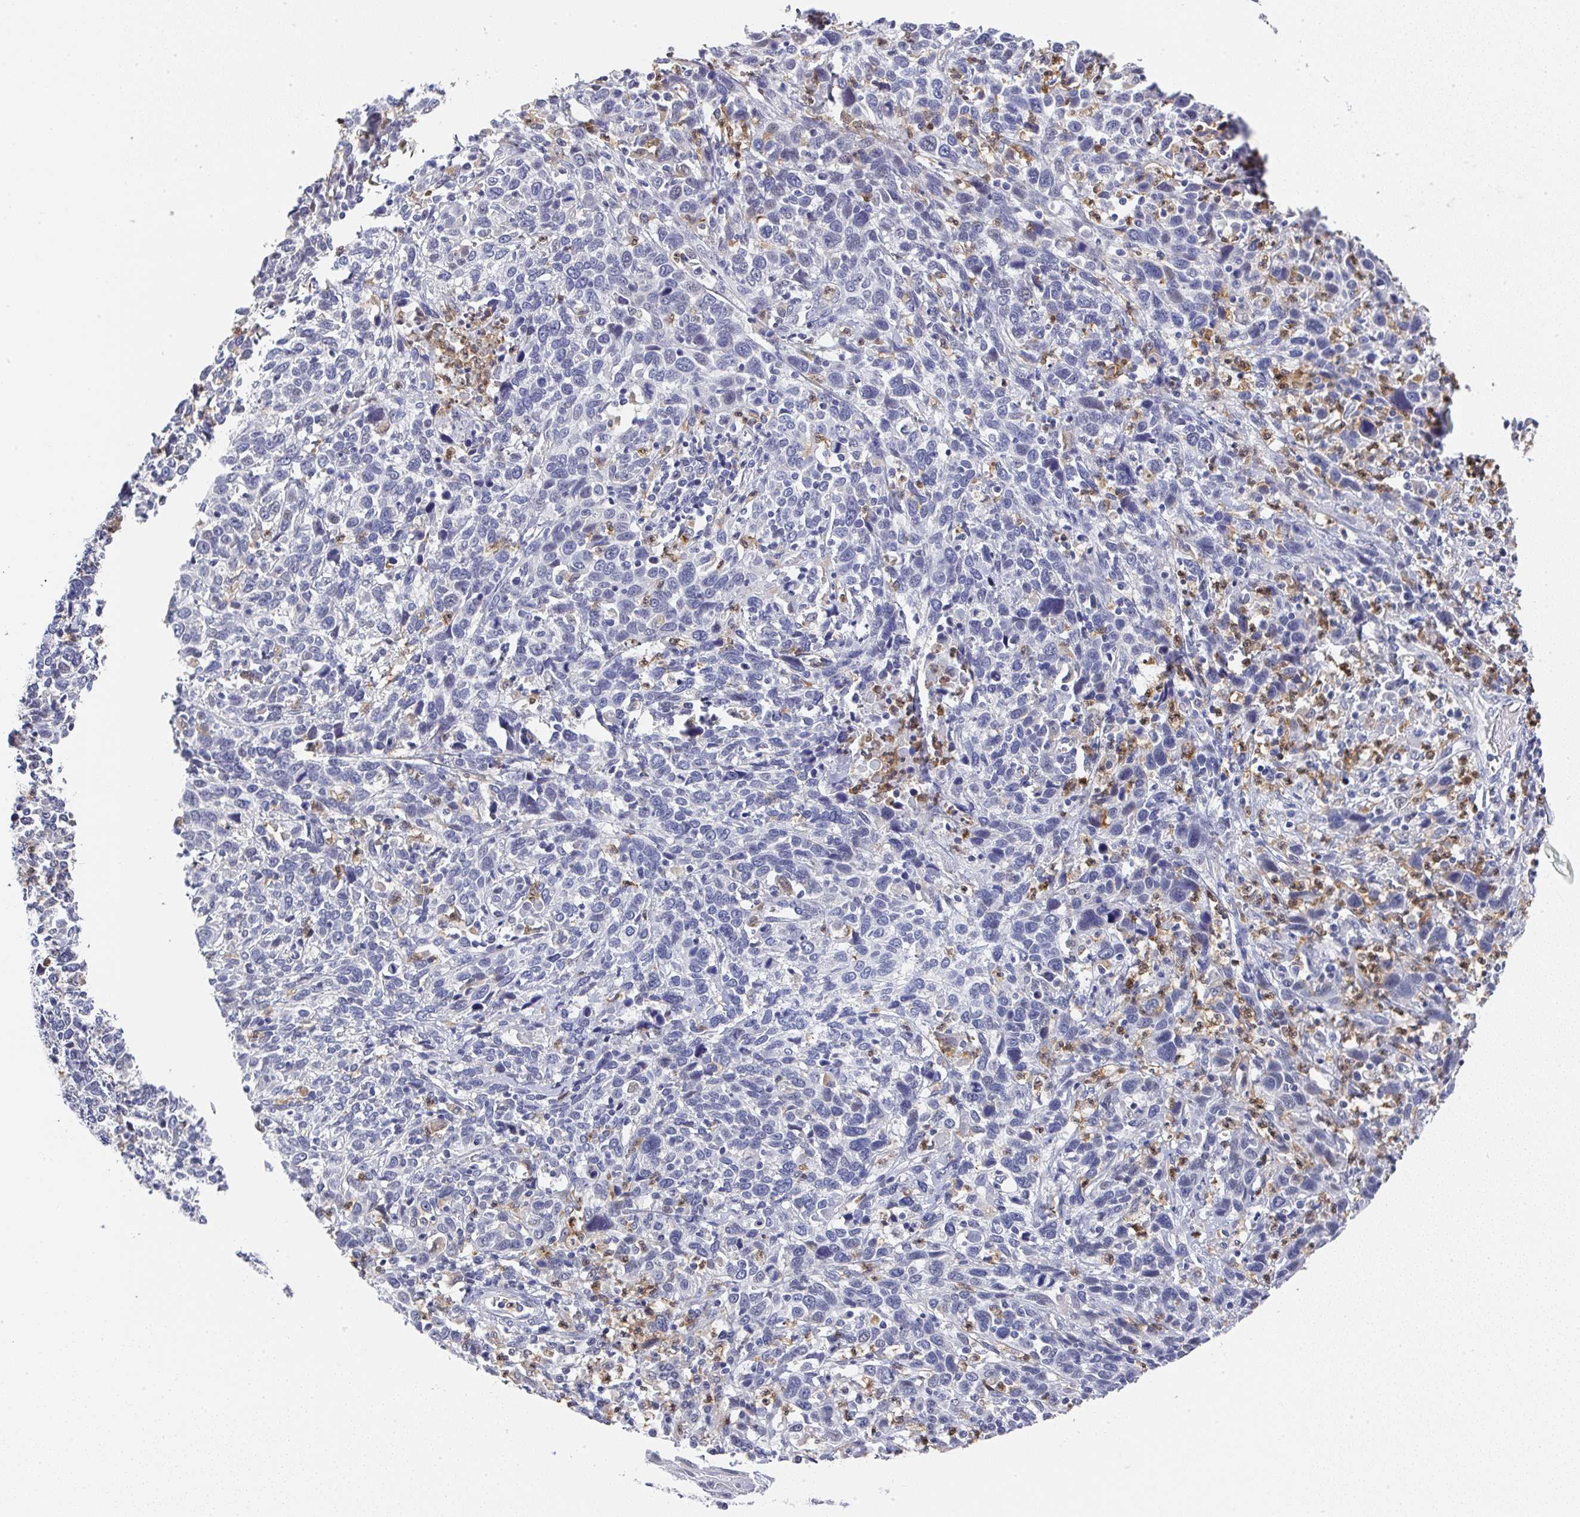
{"staining": {"intensity": "negative", "quantity": "none", "location": "none"}, "tissue": "cervical cancer", "cell_type": "Tumor cells", "image_type": "cancer", "snomed": [{"axis": "morphology", "description": "Squamous cell carcinoma, NOS"}, {"axis": "topography", "description": "Cervix"}], "caption": "Immunohistochemical staining of human squamous cell carcinoma (cervical) shows no significant expression in tumor cells. The staining was performed using DAB to visualize the protein expression in brown, while the nuclei were stained in blue with hematoxylin (Magnification: 20x).", "gene": "NCF1", "patient": {"sex": "female", "age": 46}}